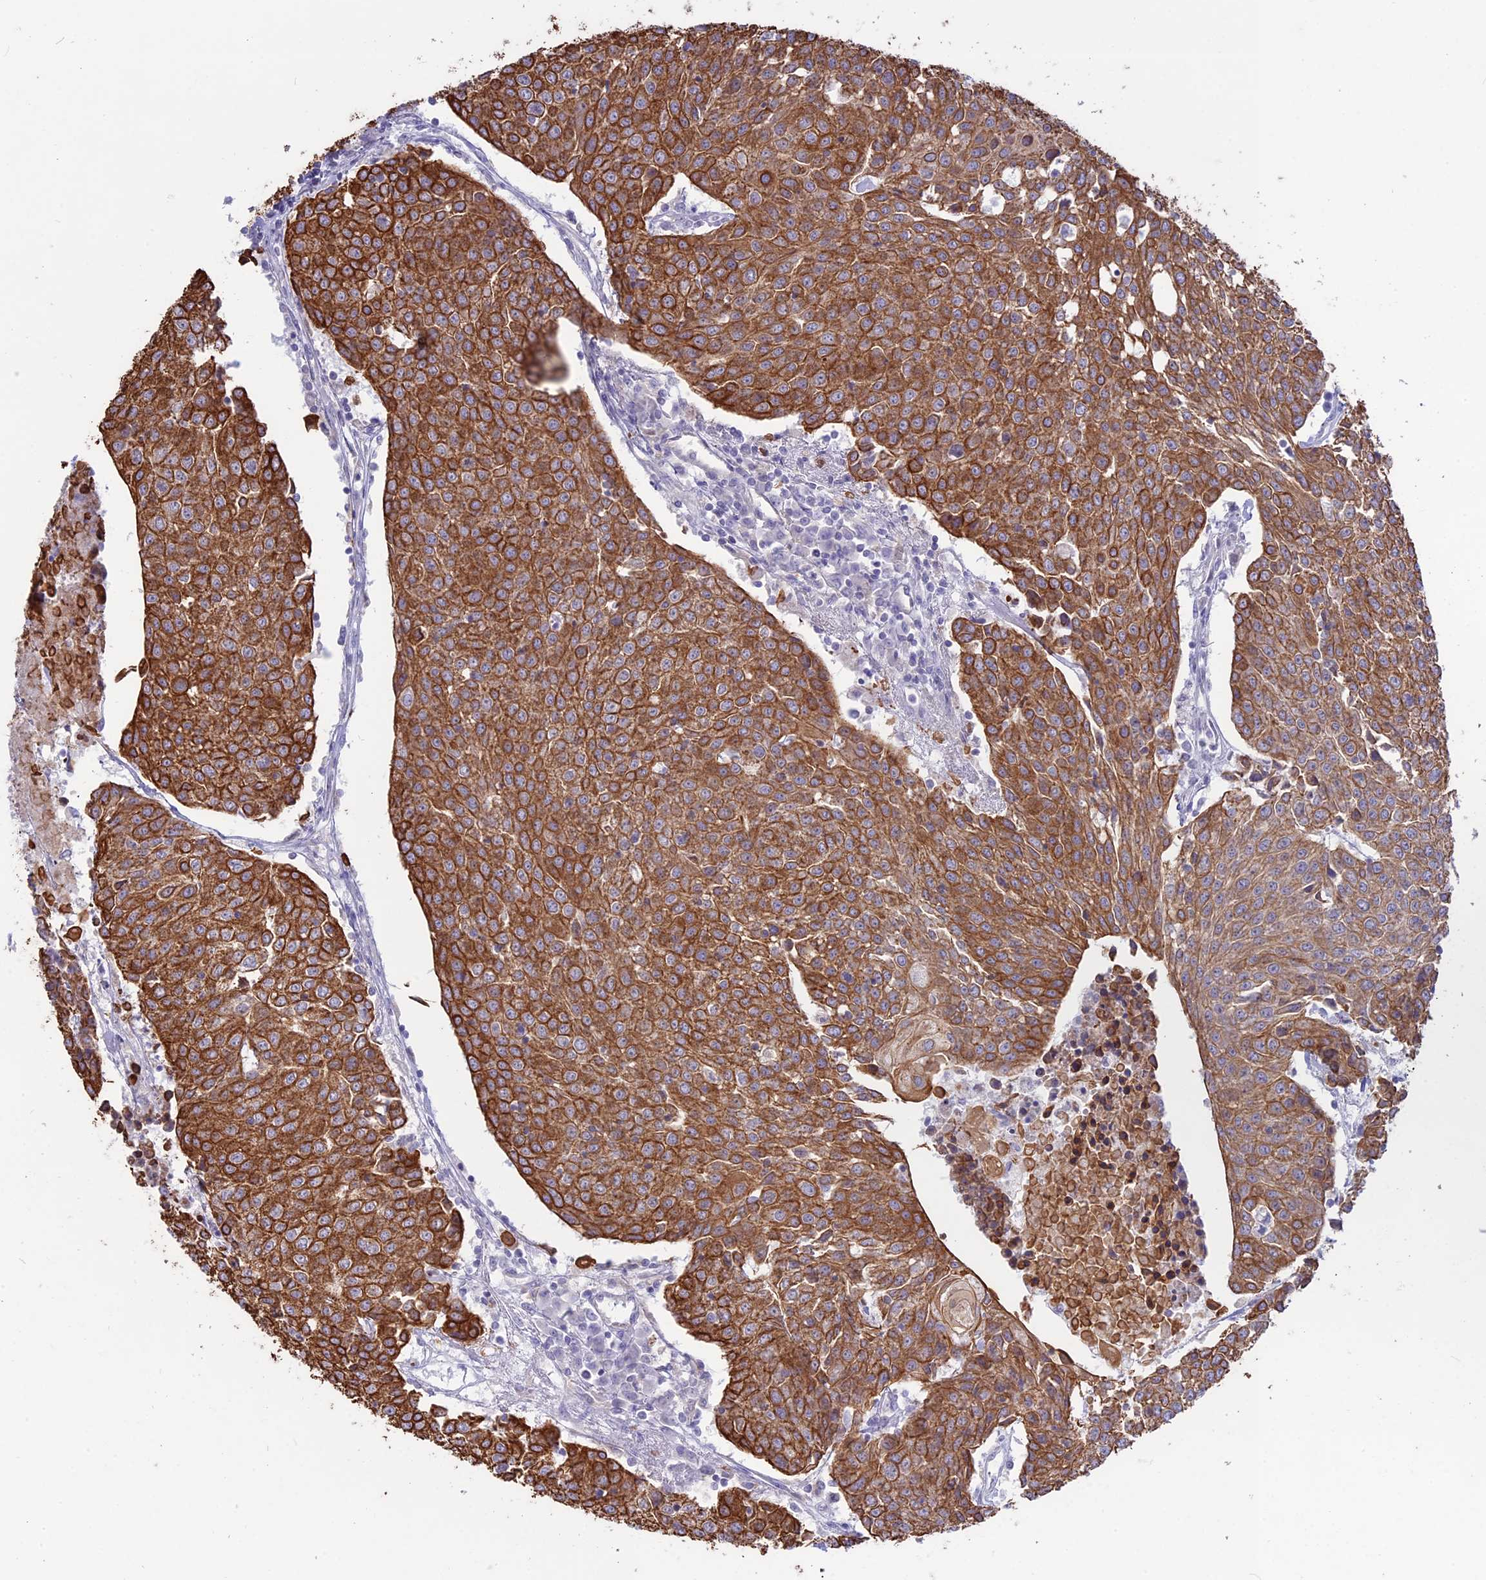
{"staining": {"intensity": "strong", "quantity": ">75%", "location": "cytoplasmic/membranous"}, "tissue": "urothelial cancer", "cell_type": "Tumor cells", "image_type": "cancer", "snomed": [{"axis": "morphology", "description": "Urothelial carcinoma, High grade"}, {"axis": "topography", "description": "Urinary bladder"}], "caption": "Approximately >75% of tumor cells in human high-grade urothelial carcinoma reveal strong cytoplasmic/membranous protein expression as visualized by brown immunohistochemical staining.", "gene": "MYO5B", "patient": {"sex": "female", "age": 85}}